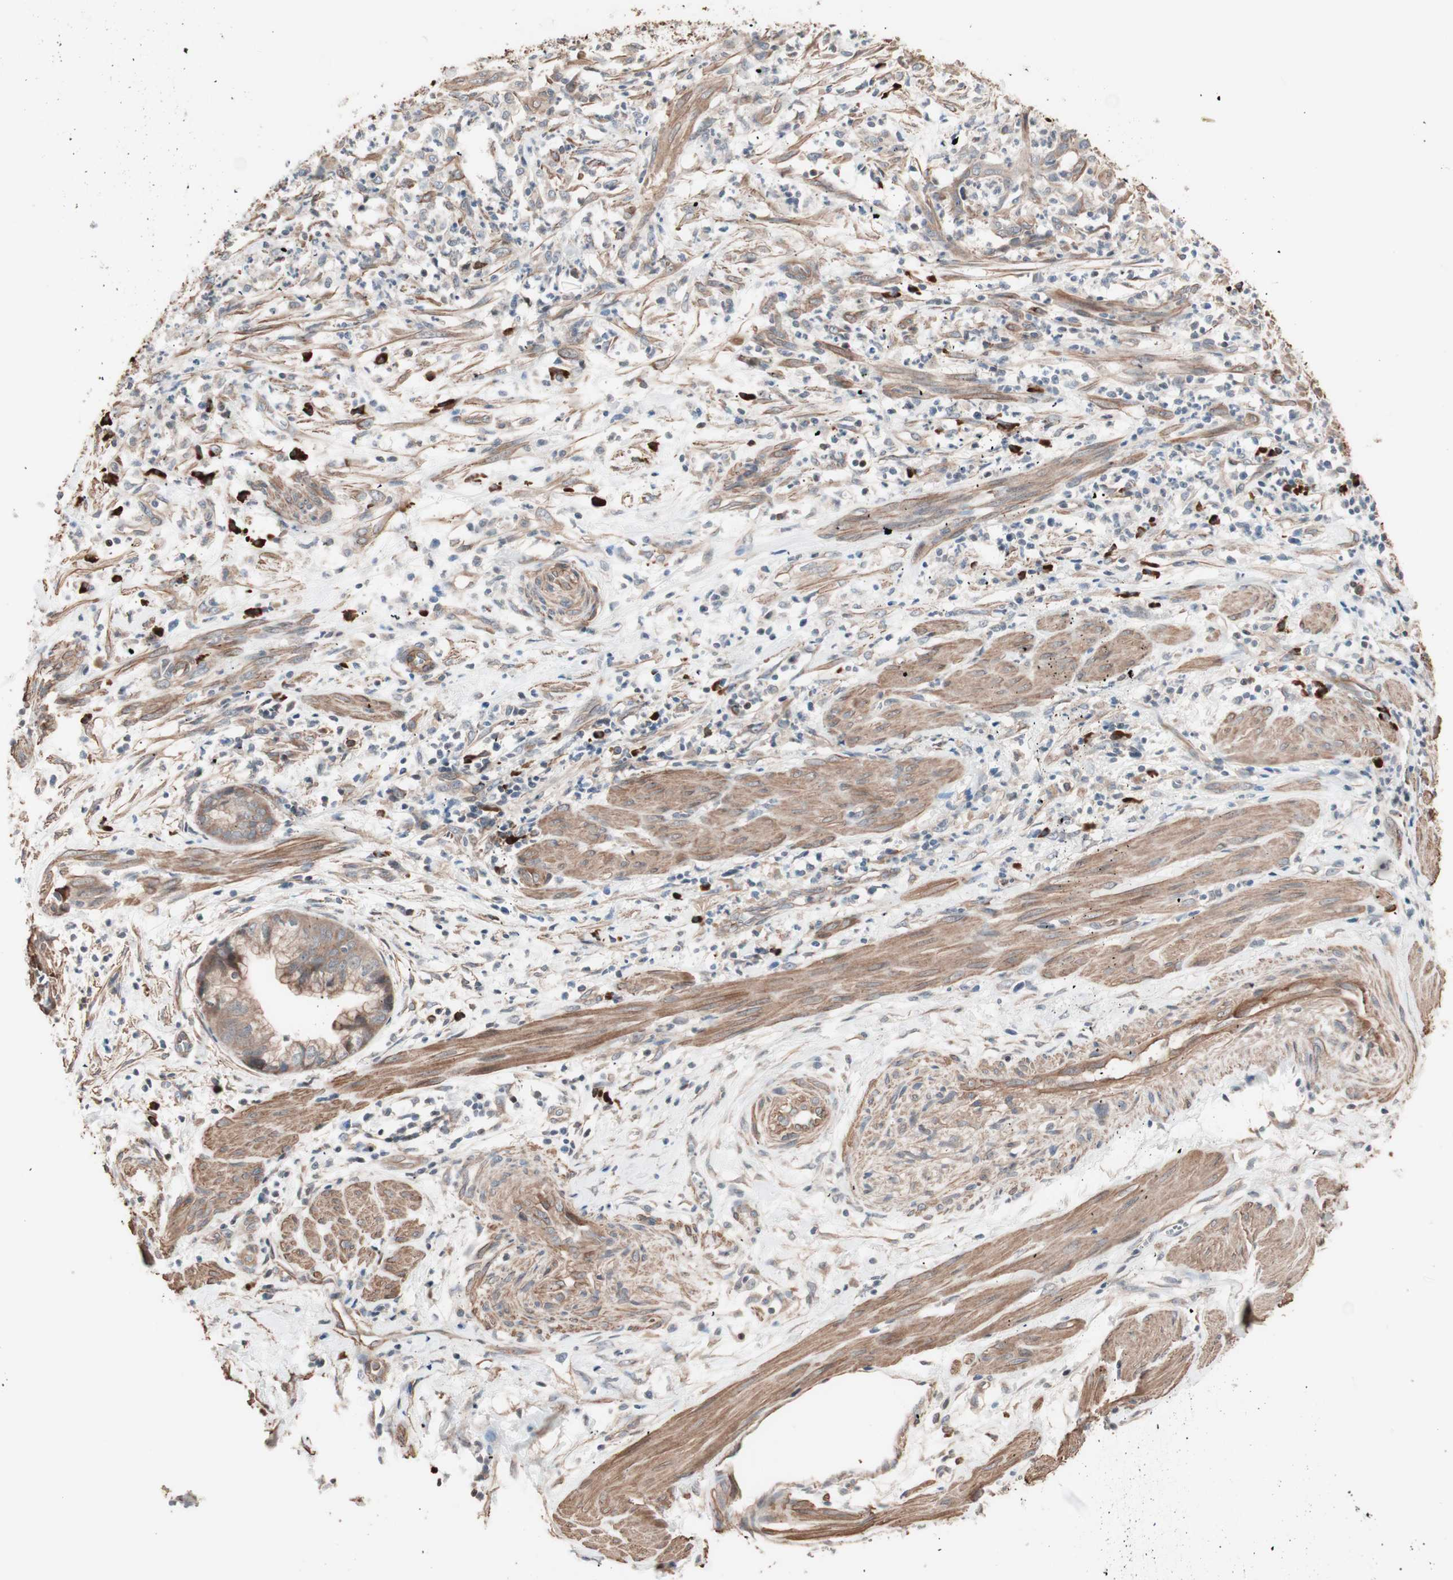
{"staining": {"intensity": "weak", "quantity": ">75%", "location": "cytoplasmic/membranous"}, "tissue": "endometrial cancer", "cell_type": "Tumor cells", "image_type": "cancer", "snomed": [{"axis": "morphology", "description": "Necrosis, NOS"}, {"axis": "morphology", "description": "Adenocarcinoma, NOS"}, {"axis": "topography", "description": "Endometrium"}], "caption": "DAB immunohistochemical staining of endometrial cancer reveals weak cytoplasmic/membranous protein expression in about >75% of tumor cells. The protein is stained brown, and the nuclei are stained in blue (DAB (3,3'-diaminobenzidine) IHC with brightfield microscopy, high magnification).", "gene": "ALG5", "patient": {"sex": "female", "age": 79}}